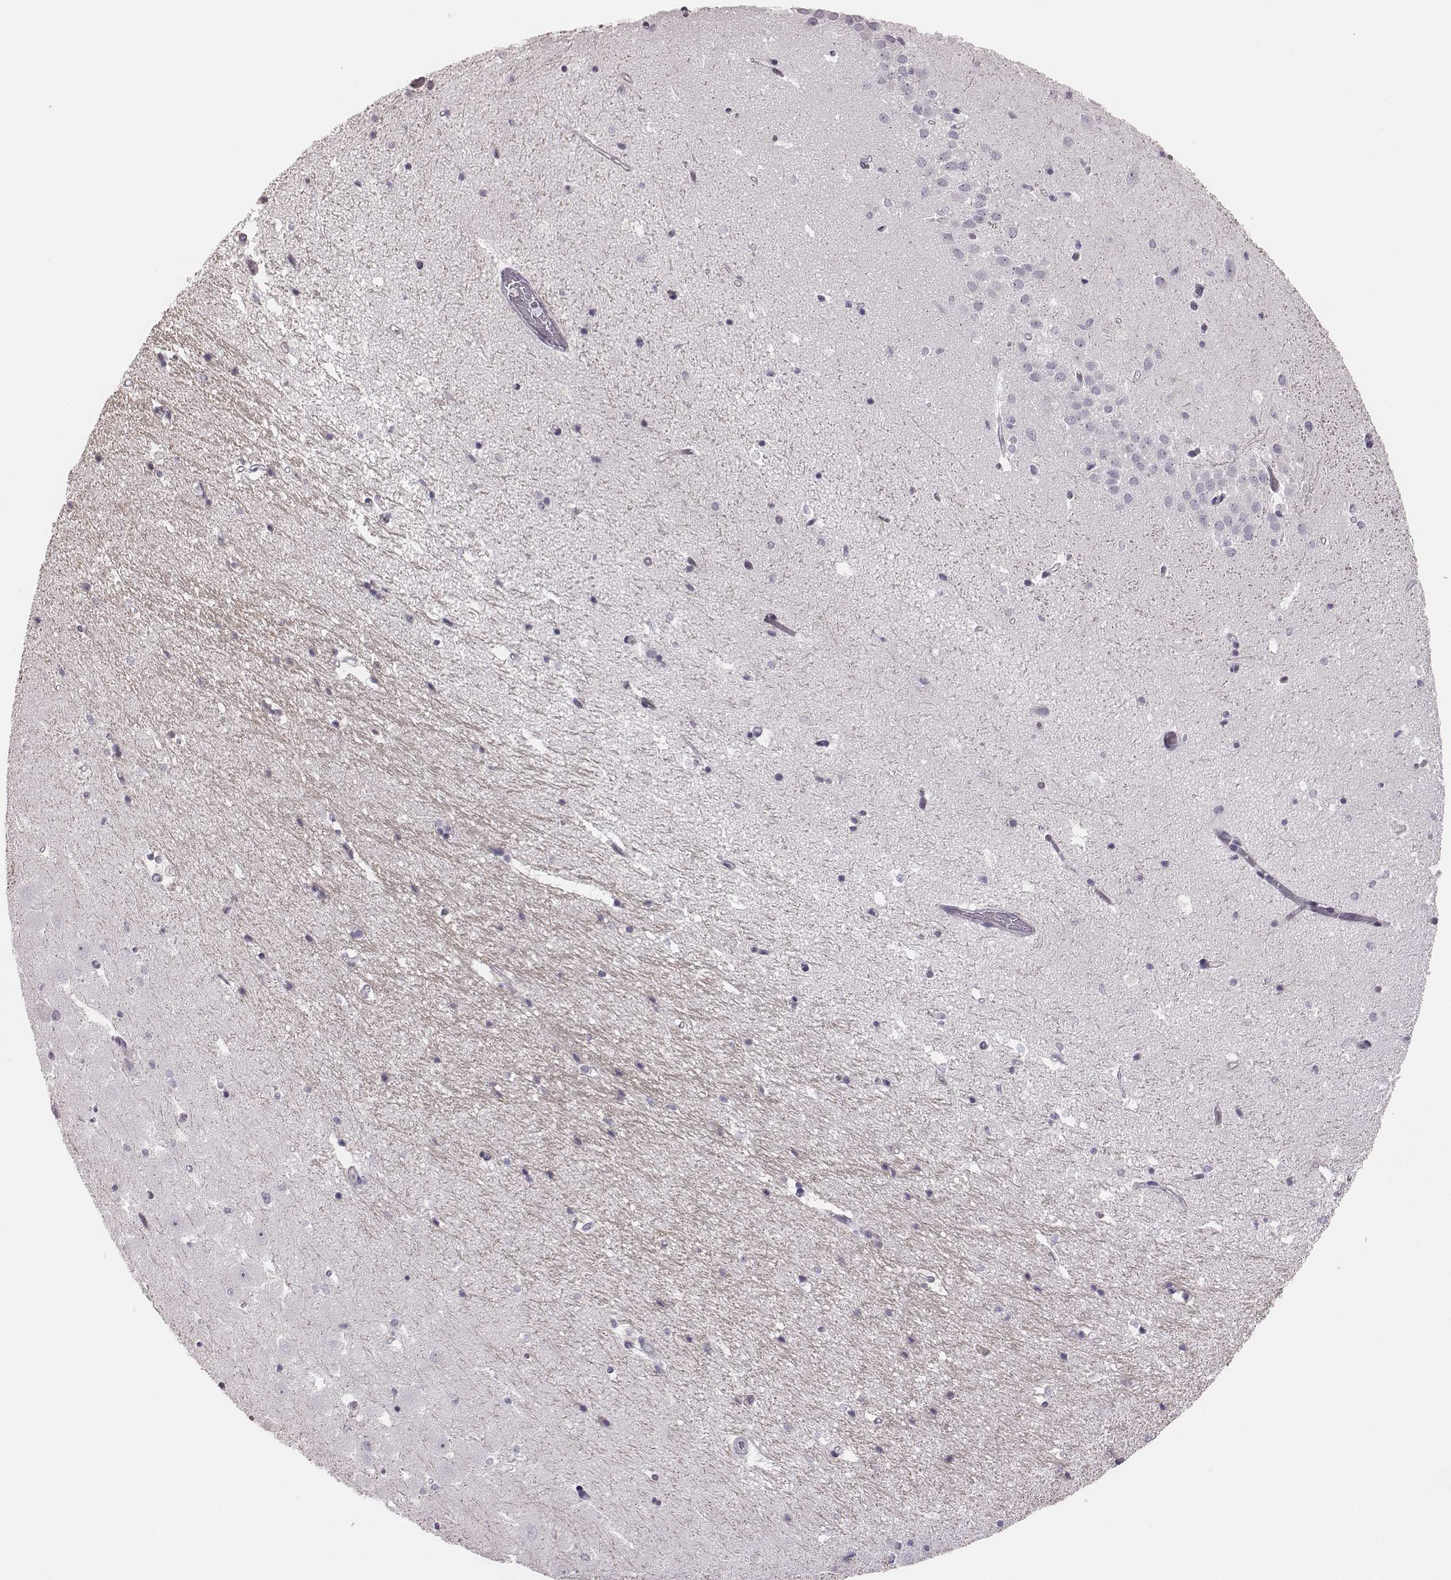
{"staining": {"intensity": "negative", "quantity": "none", "location": "none"}, "tissue": "hippocampus", "cell_type": "Glial cells", "image_type": "normal", "snomed": [{"axis": "morphology", "description": "Normal tissue, NOS"}, {"axis": "topography", "description": "Hippocampus"}], "caption": "Glial cells are negative for brown protein staining in benign hippocampus. (Stains: DAB immunohistochemistry (IHC) with hematoxylin counter stain, Microscopy: brightfield microscopy at high magnification).", "gene": "PBK", "patient": {"sex": "male", "age": 44}}